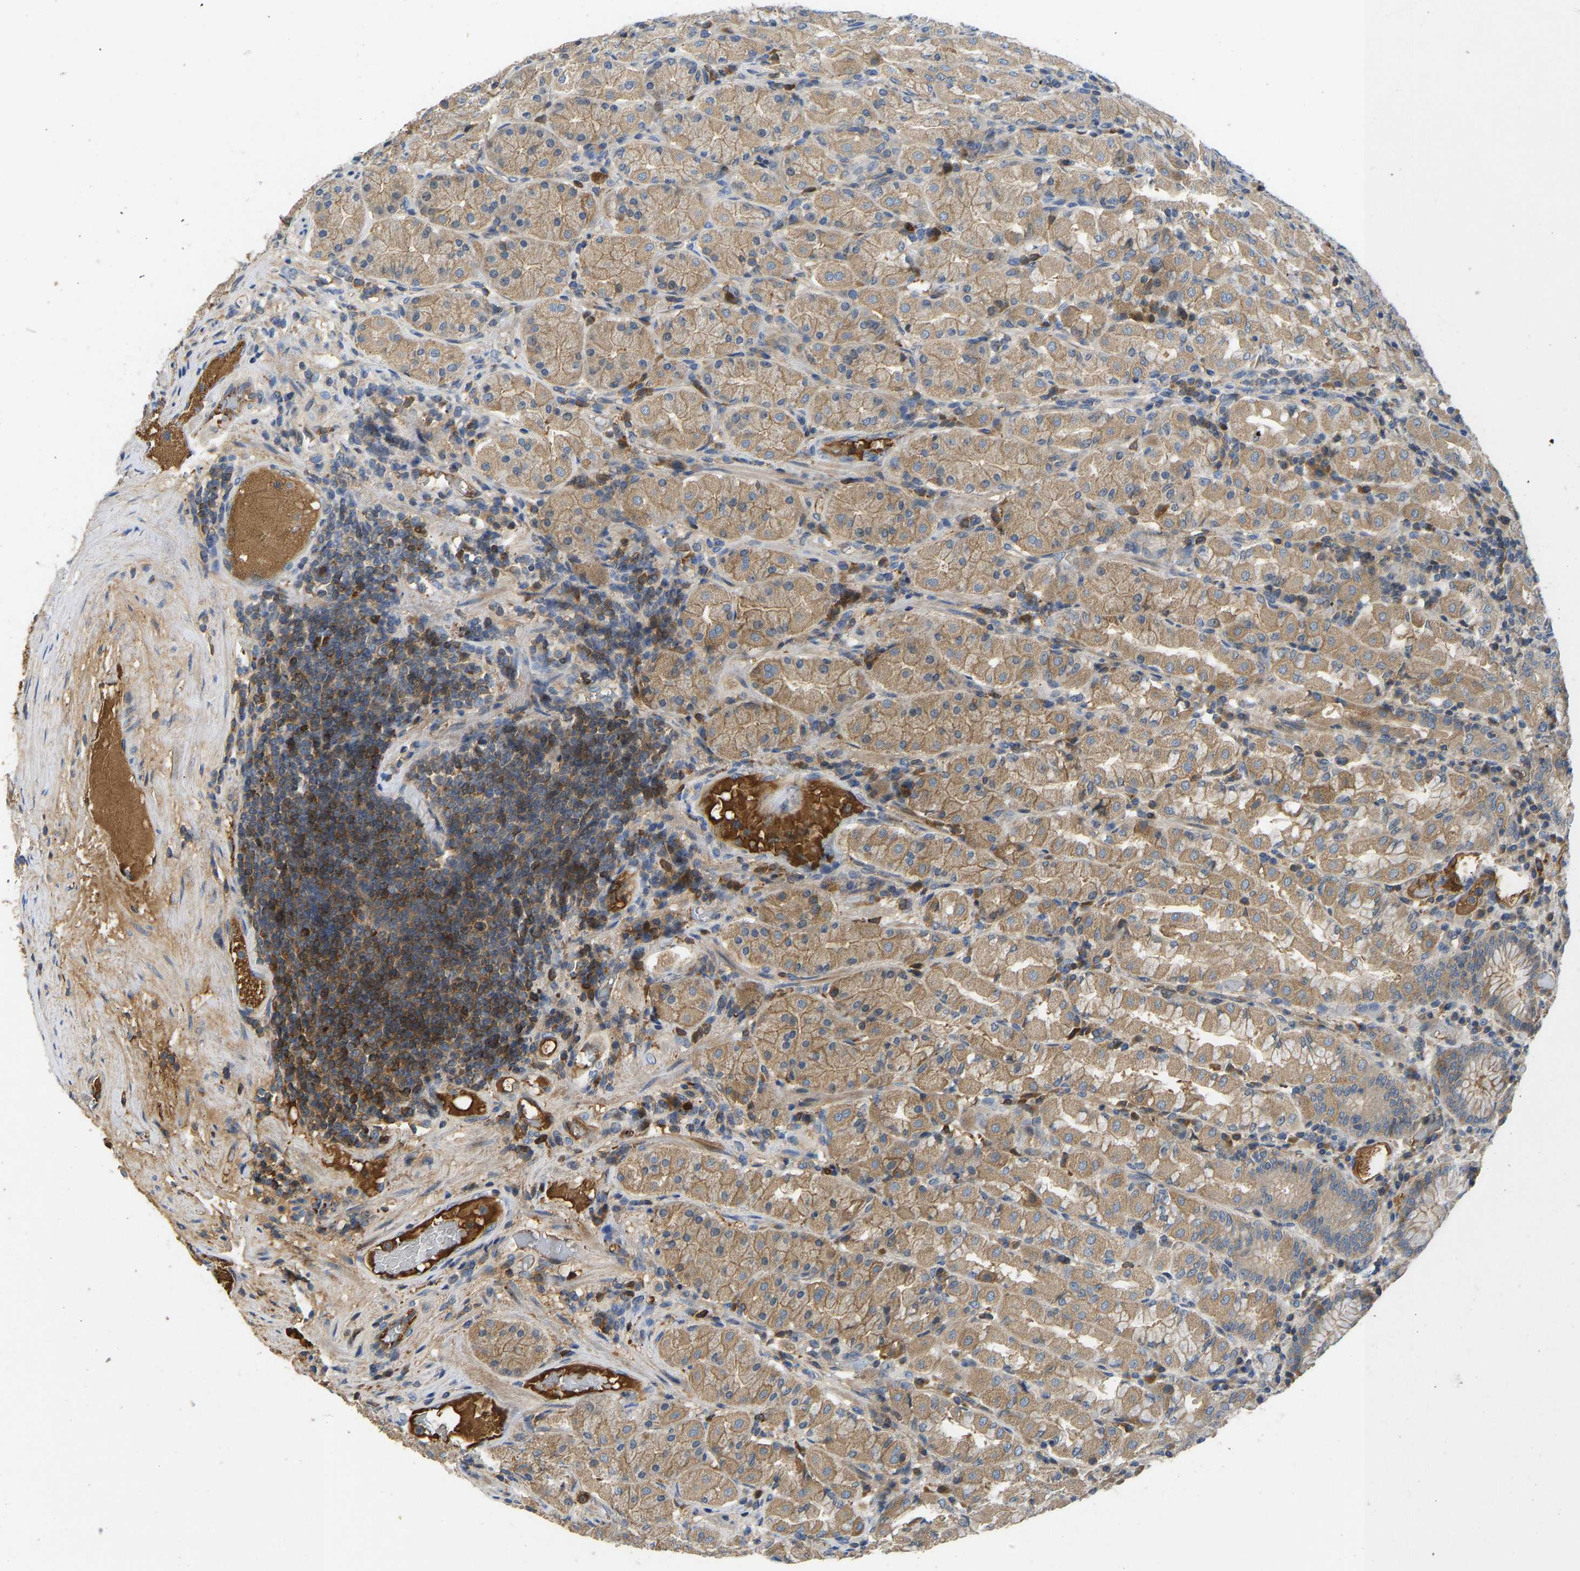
{"staining": {"intensity": "moderate", "quantity": ">75%", "location": "cytoplasmic/membranous"}, "tissue": "stomach", "cell_type": "Glandular cells", "image_type": "normal", "snomed": [{"axis": "morphology", "description": "Normal tissue, NOS"}, {"axis": "topography", "description": "Stomach"}, {"axis": "topography", "description": "Stomach, lower"}], "caption": "DAB immunohistochemical staining of normal stomach shows moderate cytoplasmic/membranous protein positivity in about >75% of glandular cells. The staining was performed using DAB (3,3'-diaminobenzidine), with brown indicating positive protein expression. Nuclei are stained blue with hematoxylin.", "gene": "VCPKMT", "patient": {"sex": "female", "age": 56}}